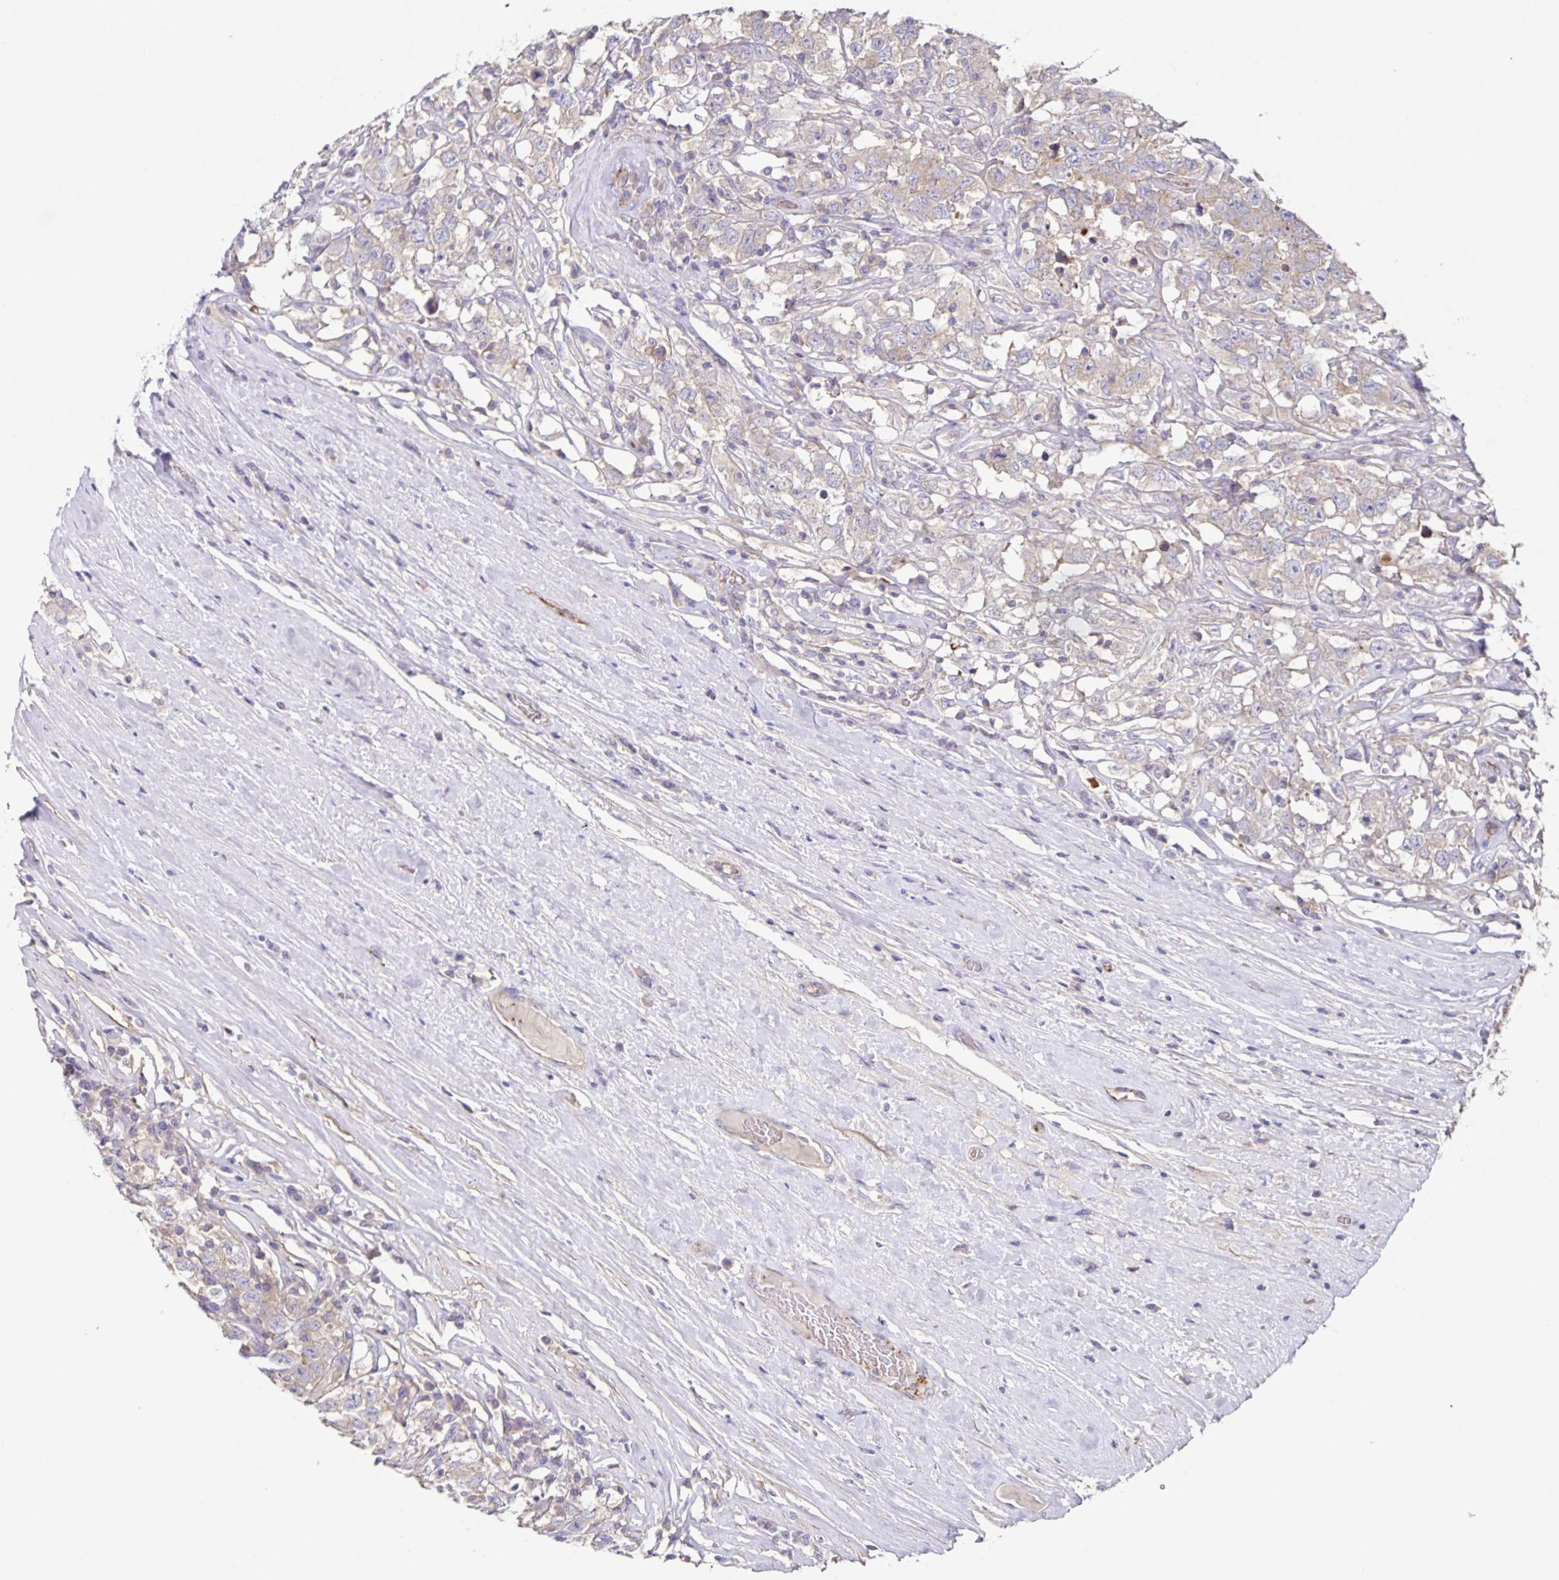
{"staining": {"intensity": "weak", "quantity": "<25%", "location": "cytoplasmic/membranous"}, "tissue": "testis cancer", "cell_type": "Tumor cells", "image_type": "cancer", "snomed": [{"axis": "morphology", "description": "Seminoma, NOS"}, {"axis": "topography", "description": "Testis"}], "caption": "High power microscopy image of an immunohistochemistry (IHC) photomicrograph of testis cancer, revealing no significant staining in tumor cells.", "gene": "ITGA2", "patient": {"sex": "male", "age": 41}}